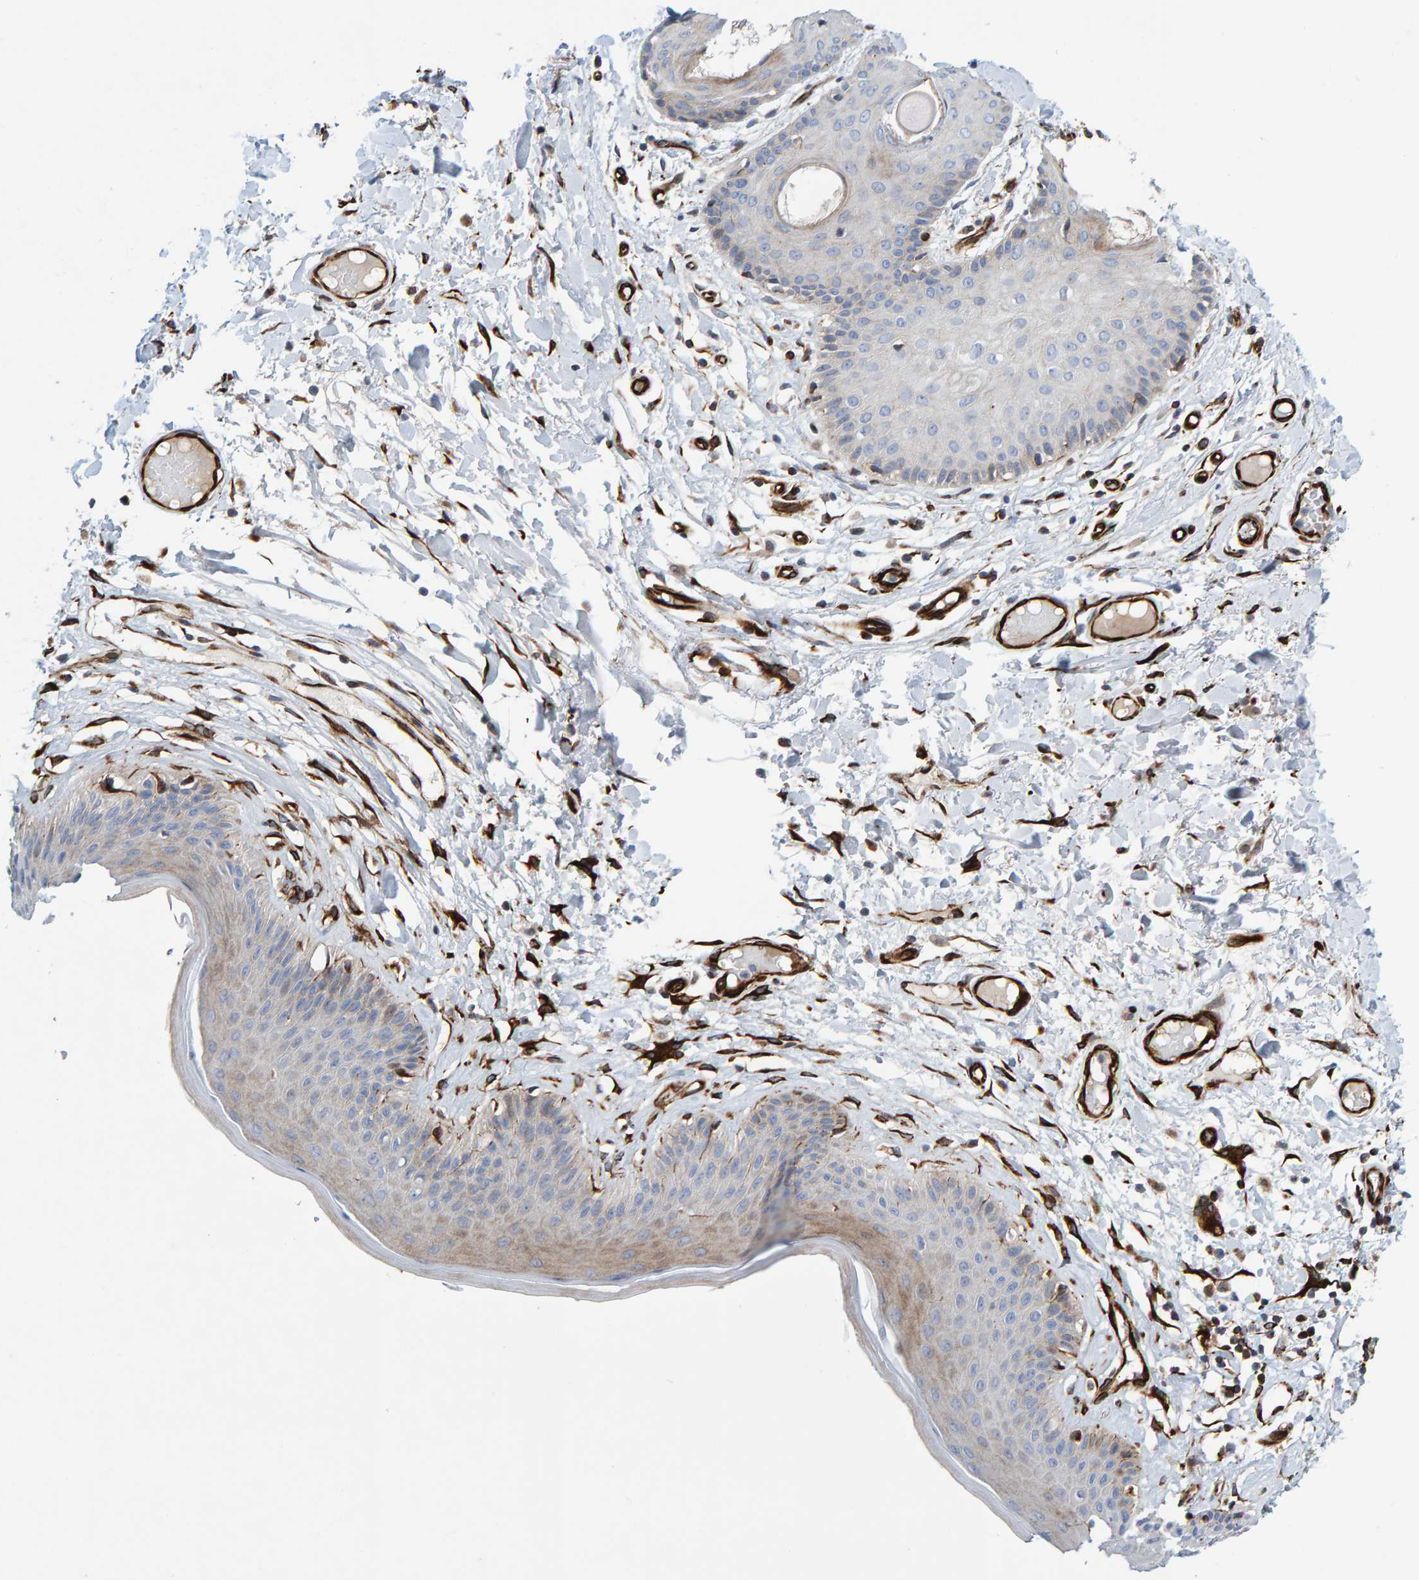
{"staining": {"intensity": "moderate", "quantity": "<25%", "location": "cytoplasmic/membranous"}, "tissue": "skin", "cell_type": "Epidermal cells", "image_type": "normal", "snomed": [{"axis": "morphology", "description": "Normal tissue, NOS"}, {"axis": "topography", "description": "Vulva"}], "caption": "Epidermal cells show low levels of moderate cytoplasmic/membranous staining in approximately <25% of cells in normal human skin.", "gene": "POLG2", "patient": {"sex": "female", "age": 73}}